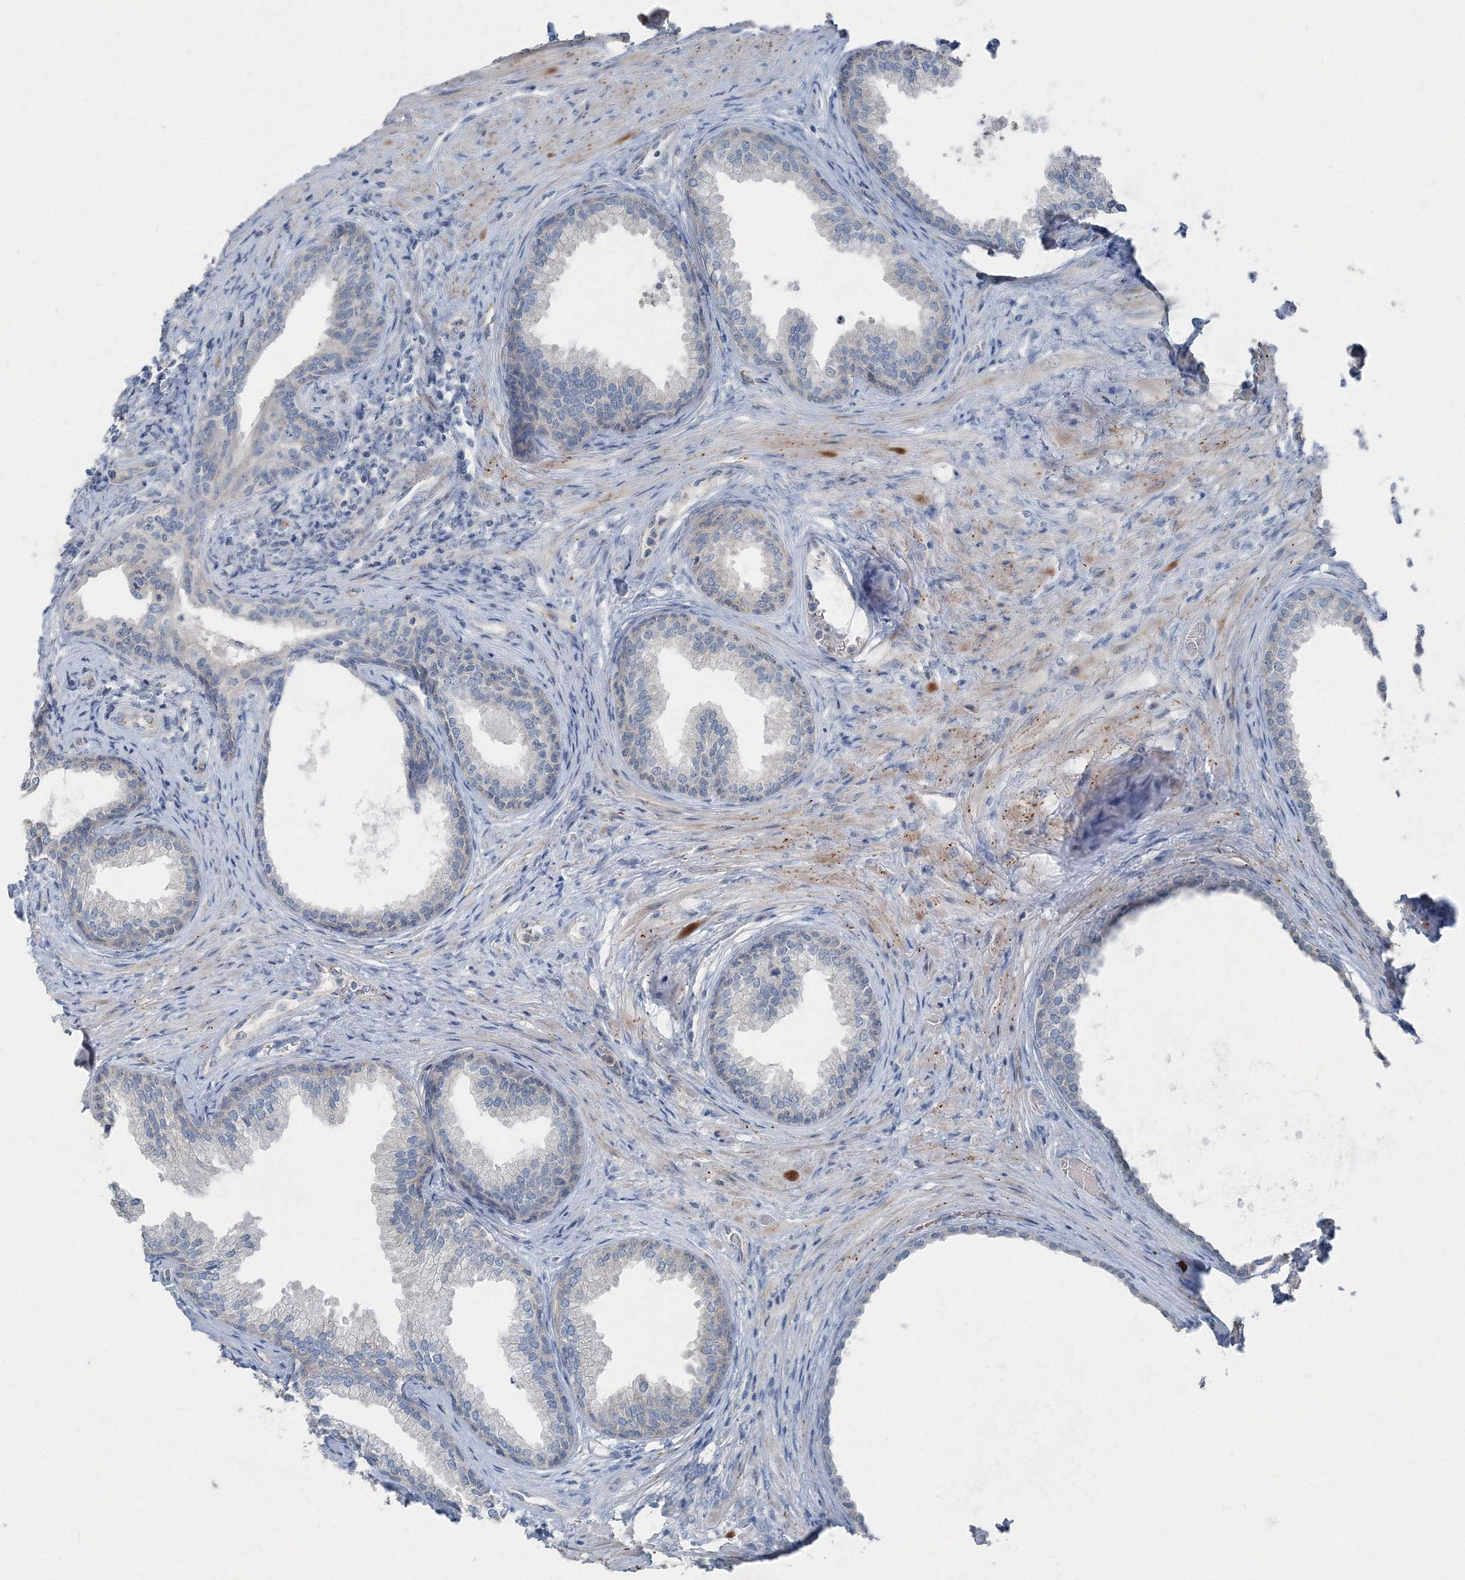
{"staining": {"intensity": "weak", "quantity": "<25%", "location": "cytoplasmic/membranous"}, "tissue": "prostate", "cell_type": "Glandular cells", "image_type": "normal", "snomed": [{"axis": "morphology", "description": "Normal tissue, NOS"}, {"axis": "topography", "description": "Prostate"}], "caption": "This is a histopathology image of IHC staining of normal prostate, which shows no positivity in glandular cells. (Brightfield microscopy of DAB (3,3'-diaminobenzidine) immunohistochemistry at high magnification).", "gene": "AASDH", "patient": {"sex": "male", "age": 76}}